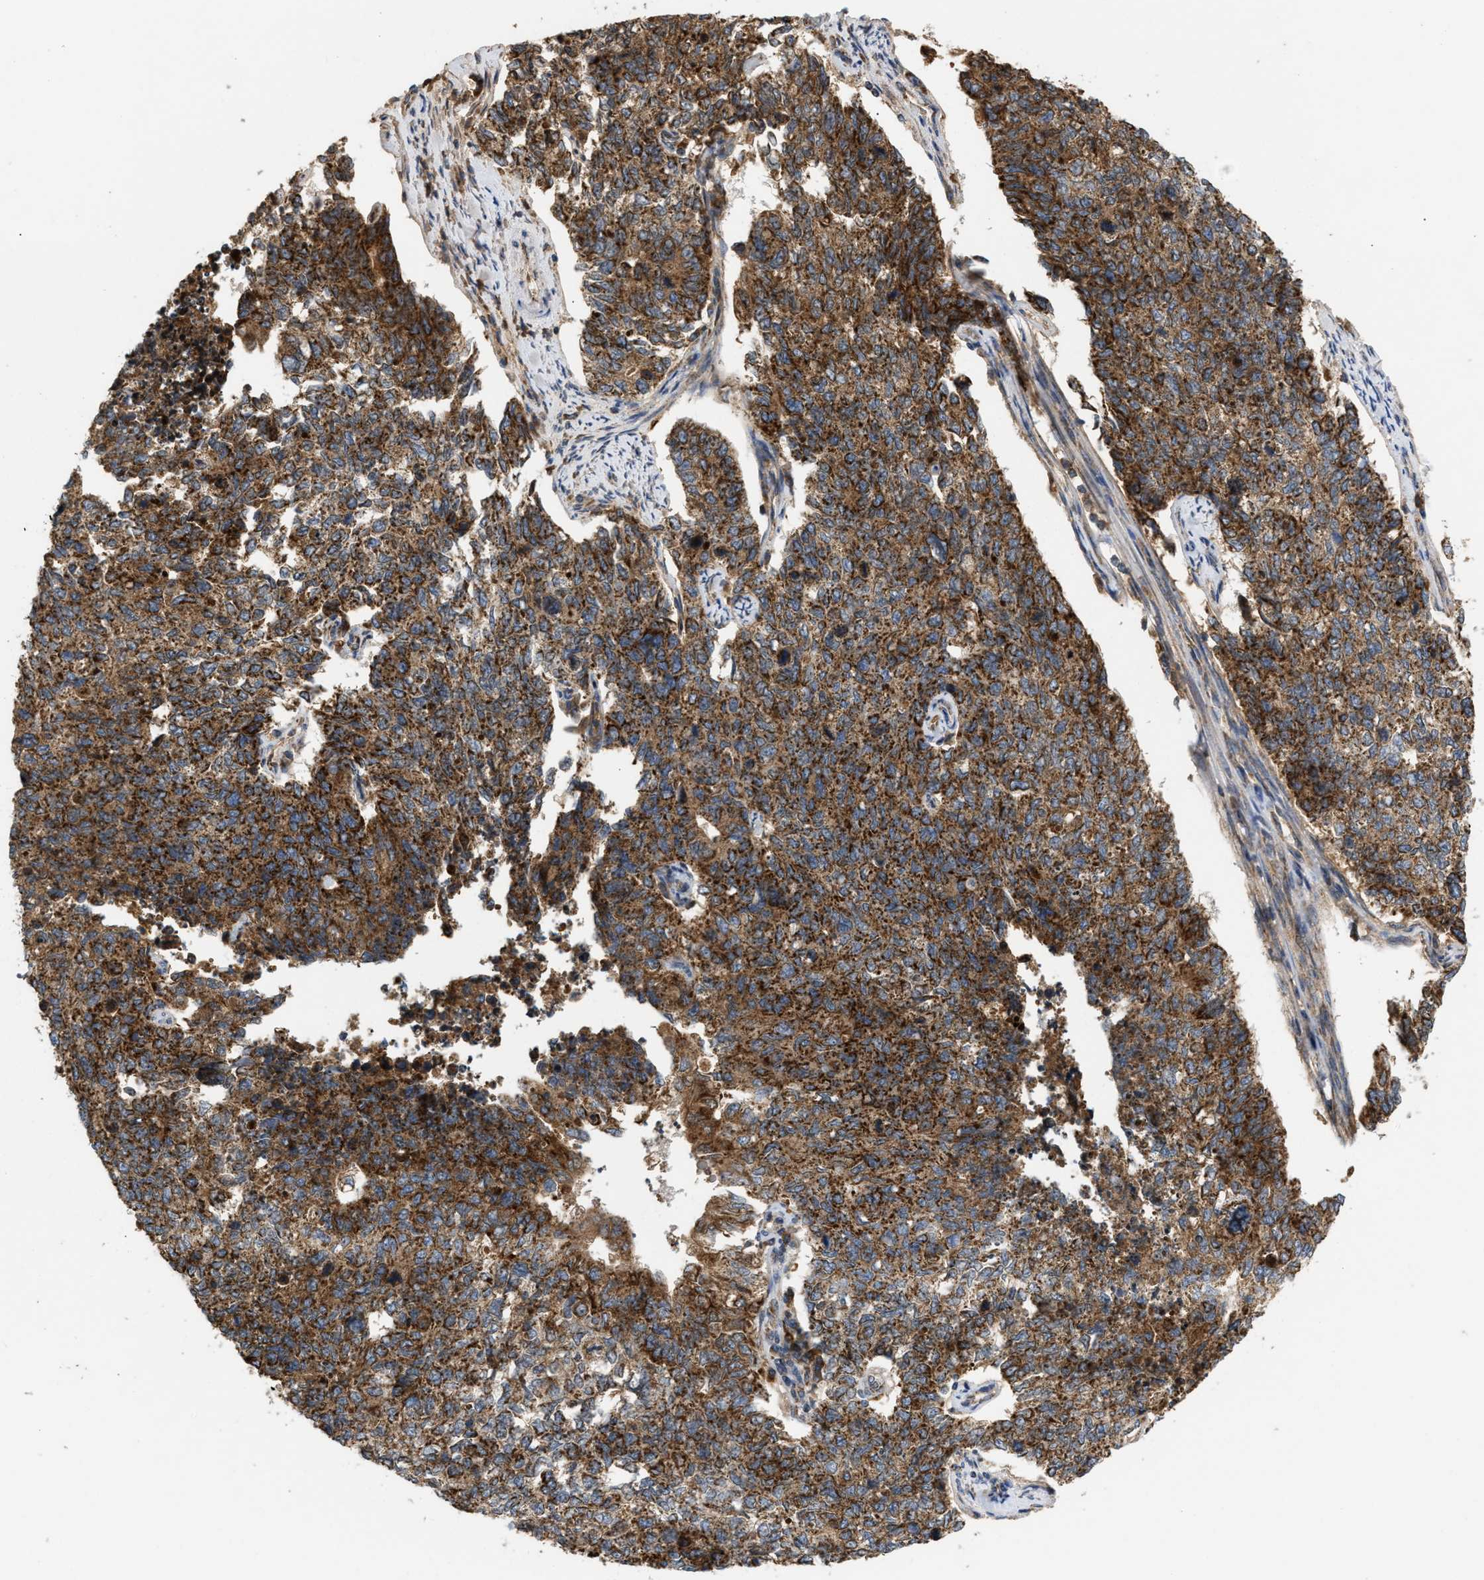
{"staining": {"intensity": "strong", "quantity": ">75%", "location": "cytoplasmic/membranous"}, "tissue": "cervical cancer", "cell_type": "Tumor cells", "image_type": "cancer", "snomed": [{"axis": "morphology", "description": "Squamous cell carcinoma, NOS"}, {"axis": "topography", "description": "Cervix"}], "caption": "A photomicrograph of cervical squamous cell carcinoma stained for a protein shows strong cytoplasmic/membranous brown staining in tumor cells. (Brightfield microscopy of DAB IHC at high magnification).", "gene": "TACO1", "patient": {"sex": "female", "age": 63}}